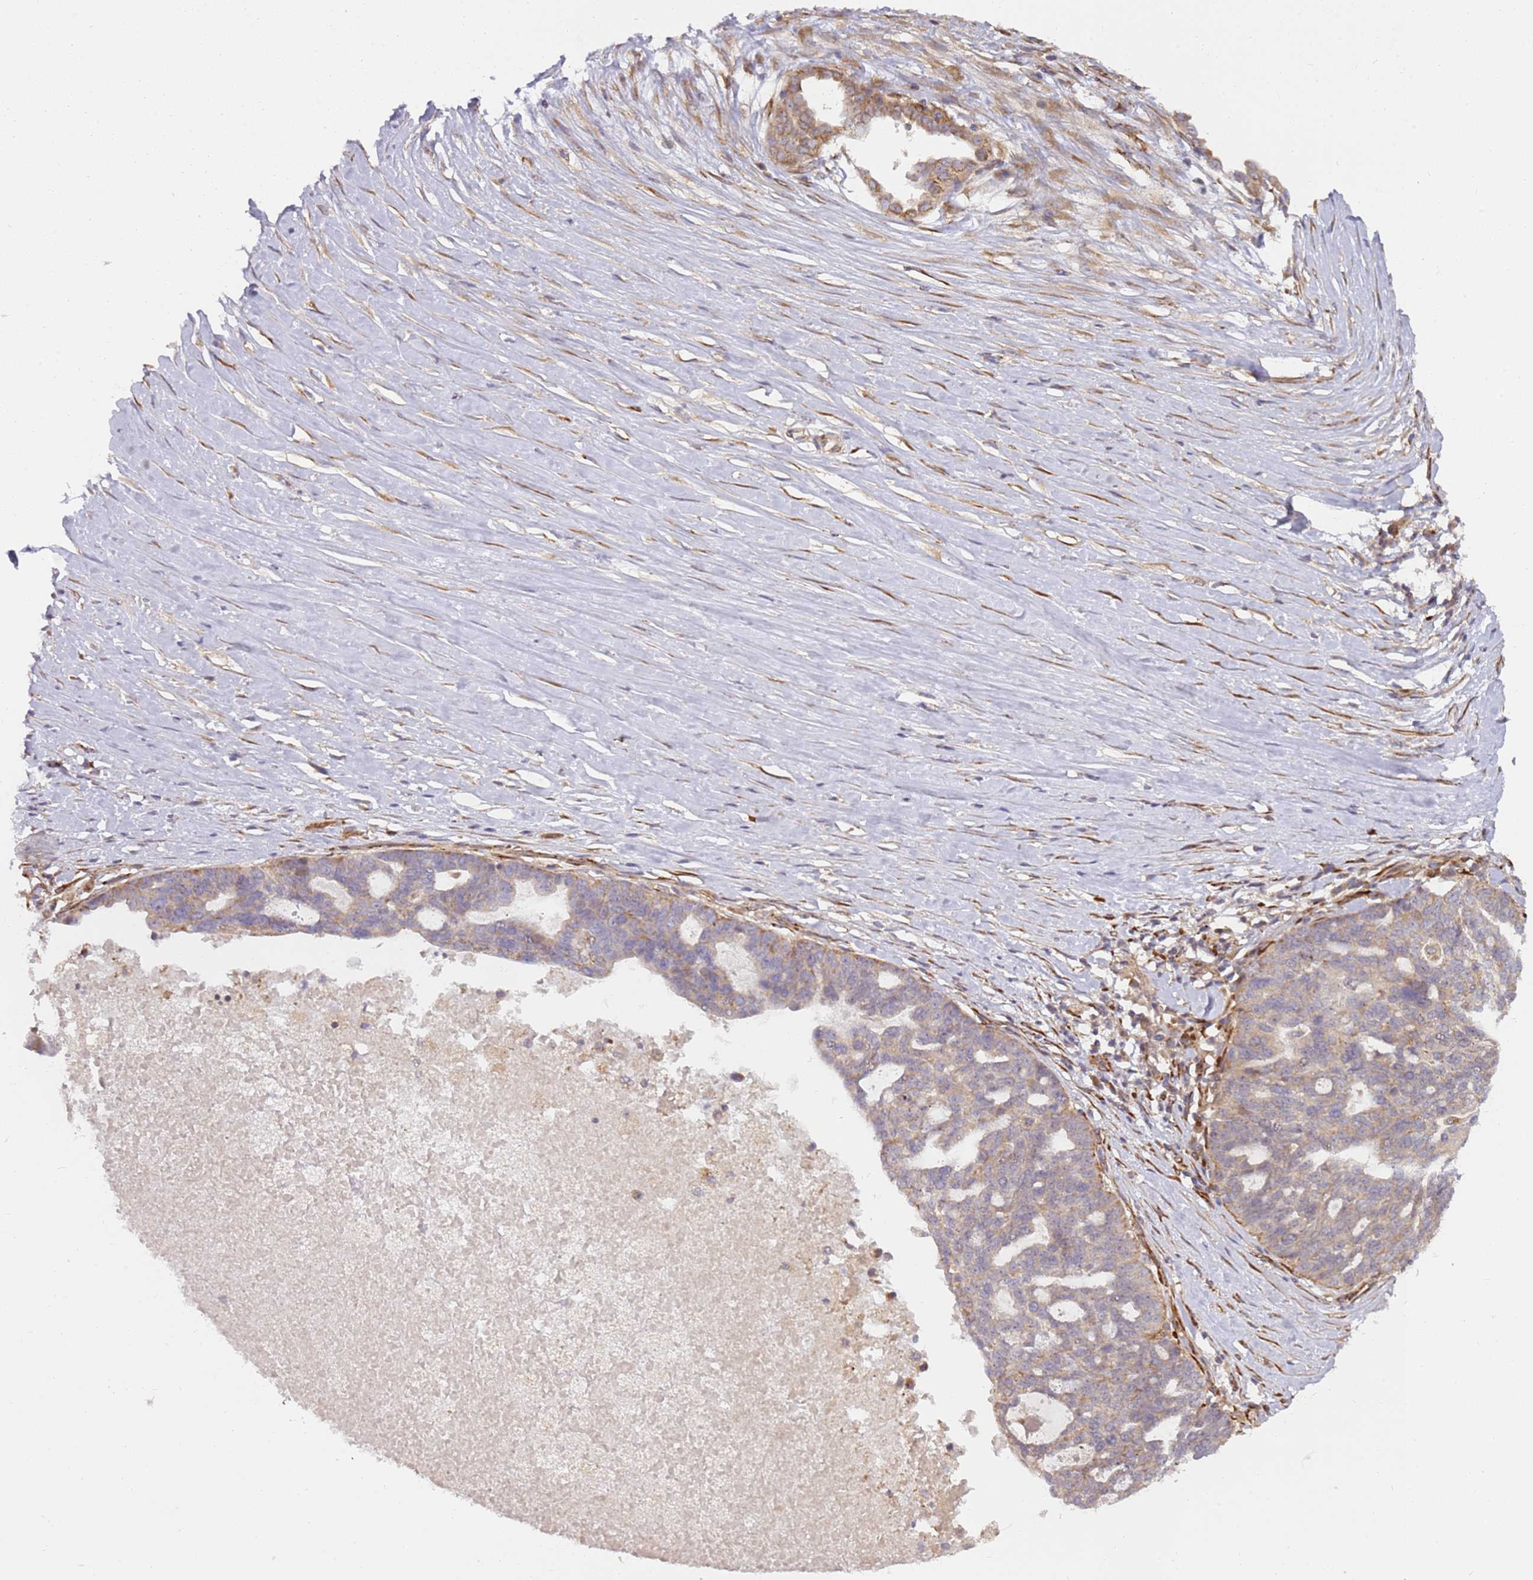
{"staining": {"intensity": "weak", "quantity": "25%-75%", "location": "cytoplasmic/membranous"}, "tissue": "ovarian cancer", "cell_type": "Tumor cells", "image_type": "cancer", "snomed": [{"axis": "morphology", "description": "Cystadenocarcinoma, serous, NOS"}, {"axis": "topography", "description": "Ovary"}], "caption": "Immunohistochemistry (DAB (3,3'-diaminobenzidine)) staining of human ovarian cancer exhibits weak cytoplasmic/membranous protein positivity in approximately 25%-75% of tumor cells. (DAB IHC with brightfield microscopy, high magnification).", "gene": "GRAP", "patient": {"sex": "female", "age": 59}}